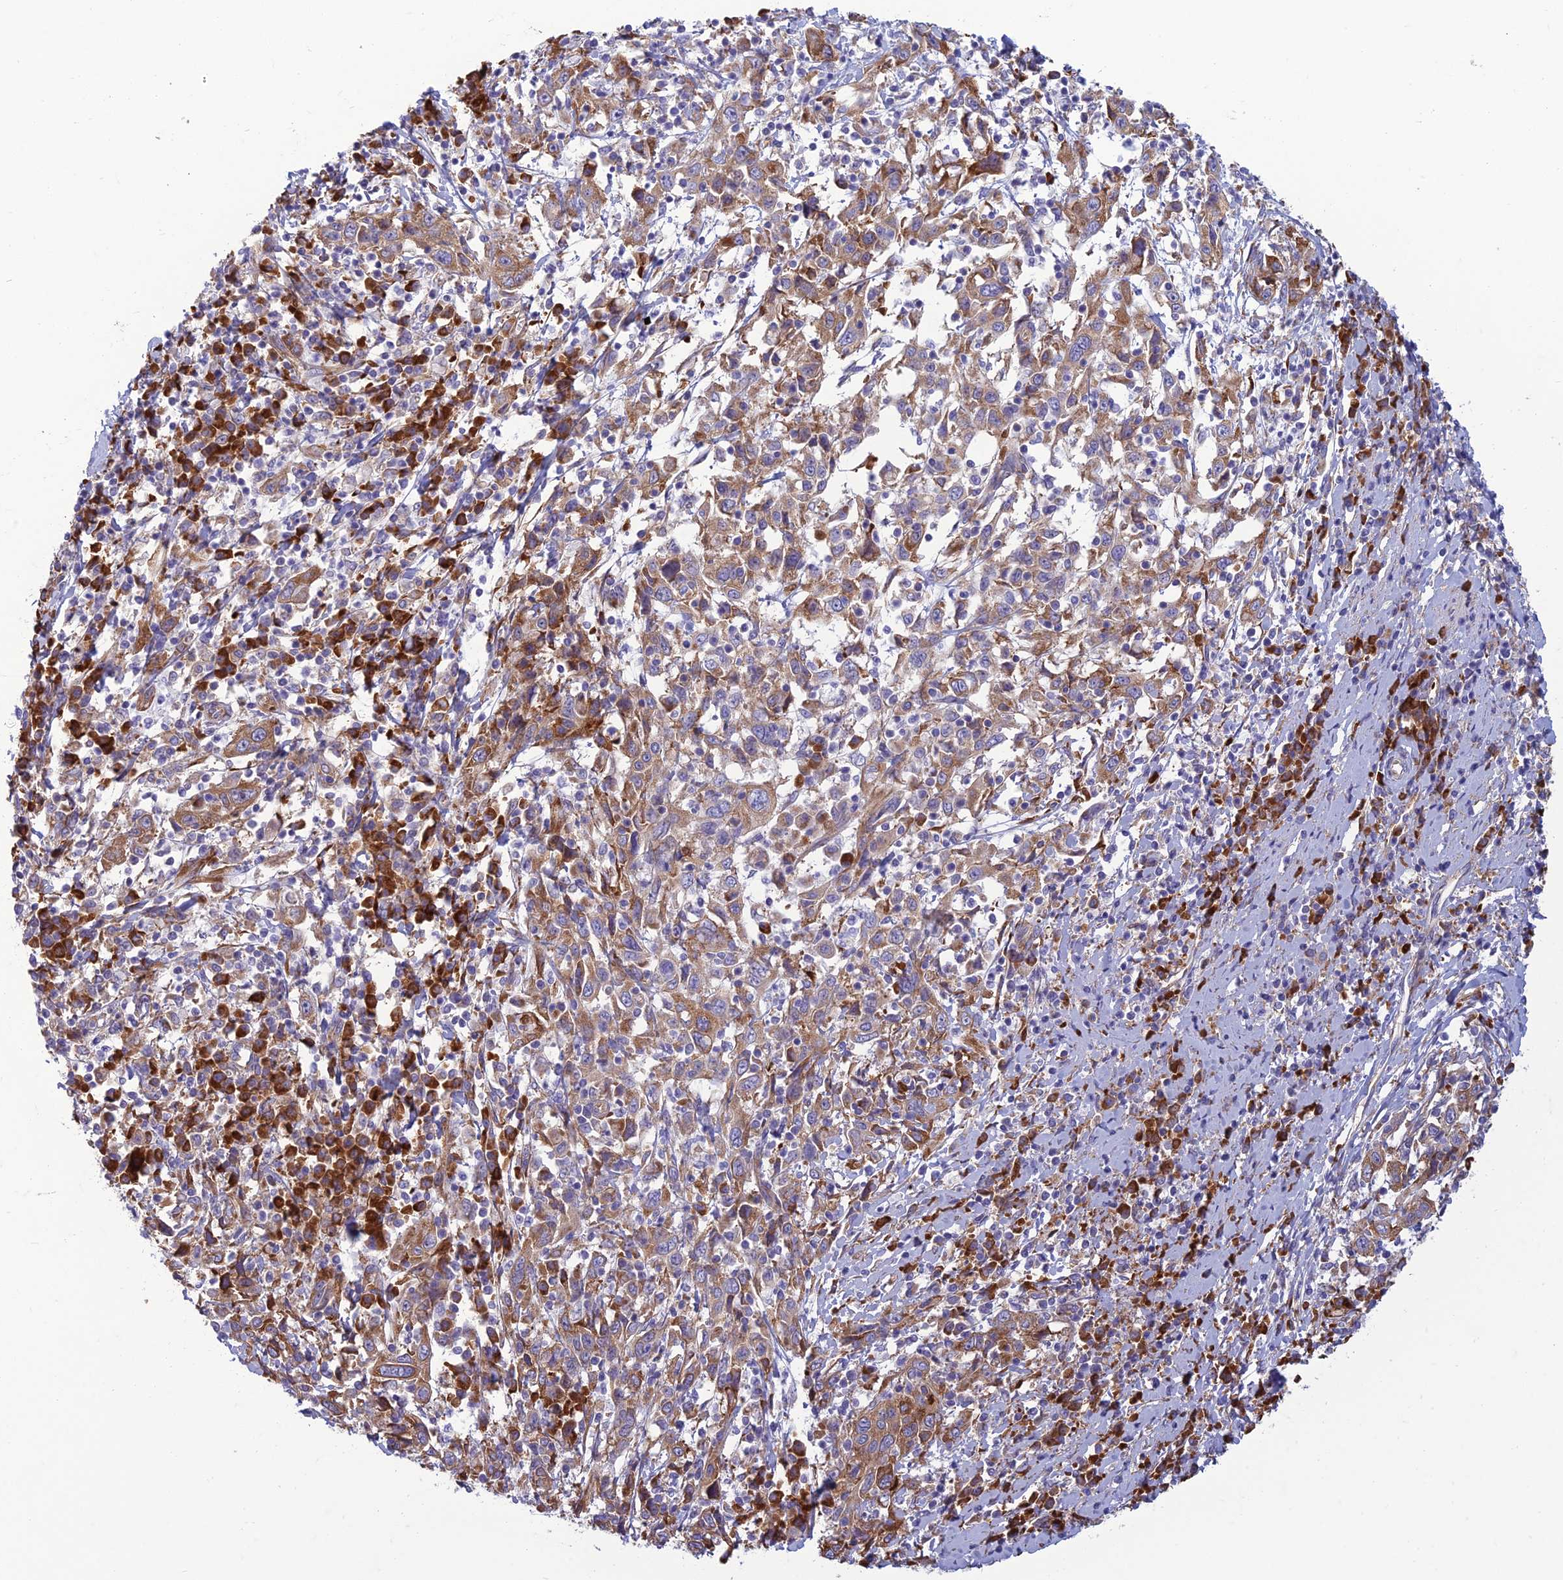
{"staining": {"intensity": "moderate", "quantity": ">75%", "location": "cytoplasmic/membranous"}, "tissue": "cervical cancer", "cell_type": "Tumor cells", "image_type": "cancer", "snomed": [{"axis": "morphology", "description": "Squamous cell carcinoma, NOS"}, {"axis": "topography", "description": "Cervix"}], "caption": "Immunohistochemistry (IHC) staining of cervical cancer (squamous cell carcinoma), which demonstrates medium levels of moderate cytoplasmic/membranous expression in approximately >75% of tumor cells indicating moderate cytoplasmic/membranous protein staining. The staining was performed using DAB (brown) for protein detection and nuclei were counterstained in hematoxylin (blue).", "gene": "RPL17-C18orf32", "patient": {"sex": "female", "age": 46}}